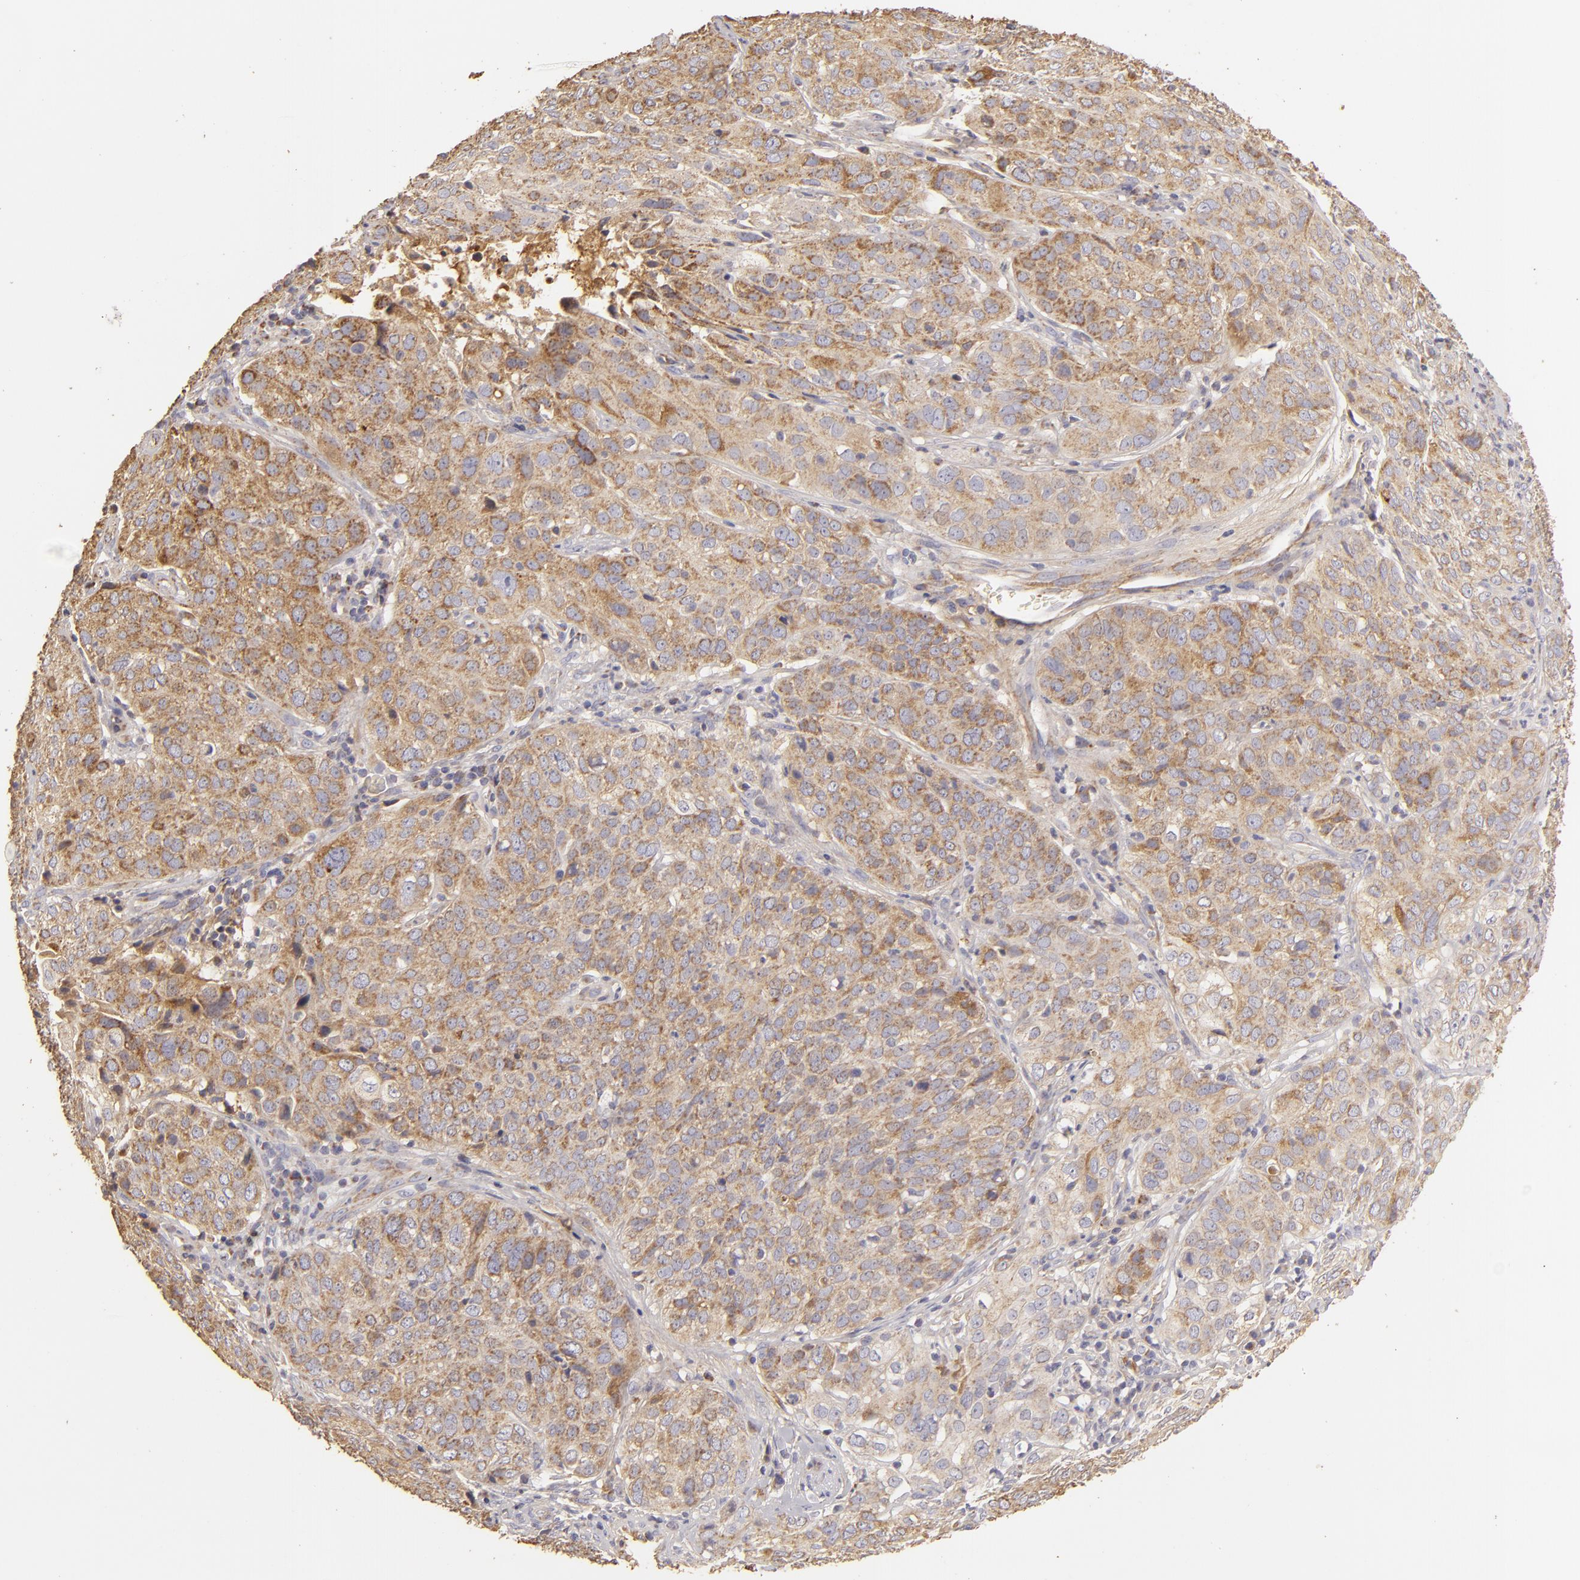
{"staining": {"intensity": "moderate", "quantity": ">75%", "location": "cytoplasmic/membranous"}, "tissue": "cervical cancer", "cell_type": "Tumor cells", "image_type": "cancer", "snomed": [{"axis": "morphology", "description": "Squamous cell carcinoma, NOS"}, {"axis": "topography", "description": "Cervix"}], "caption": "The immunohistochemical stain highlights moderate cytoplasmic/membranous staining in tumor cells of cervical squamous cell carcinoma tissue.", "gene": "CFB", "patient": {"sex": "female", "age": 38}}